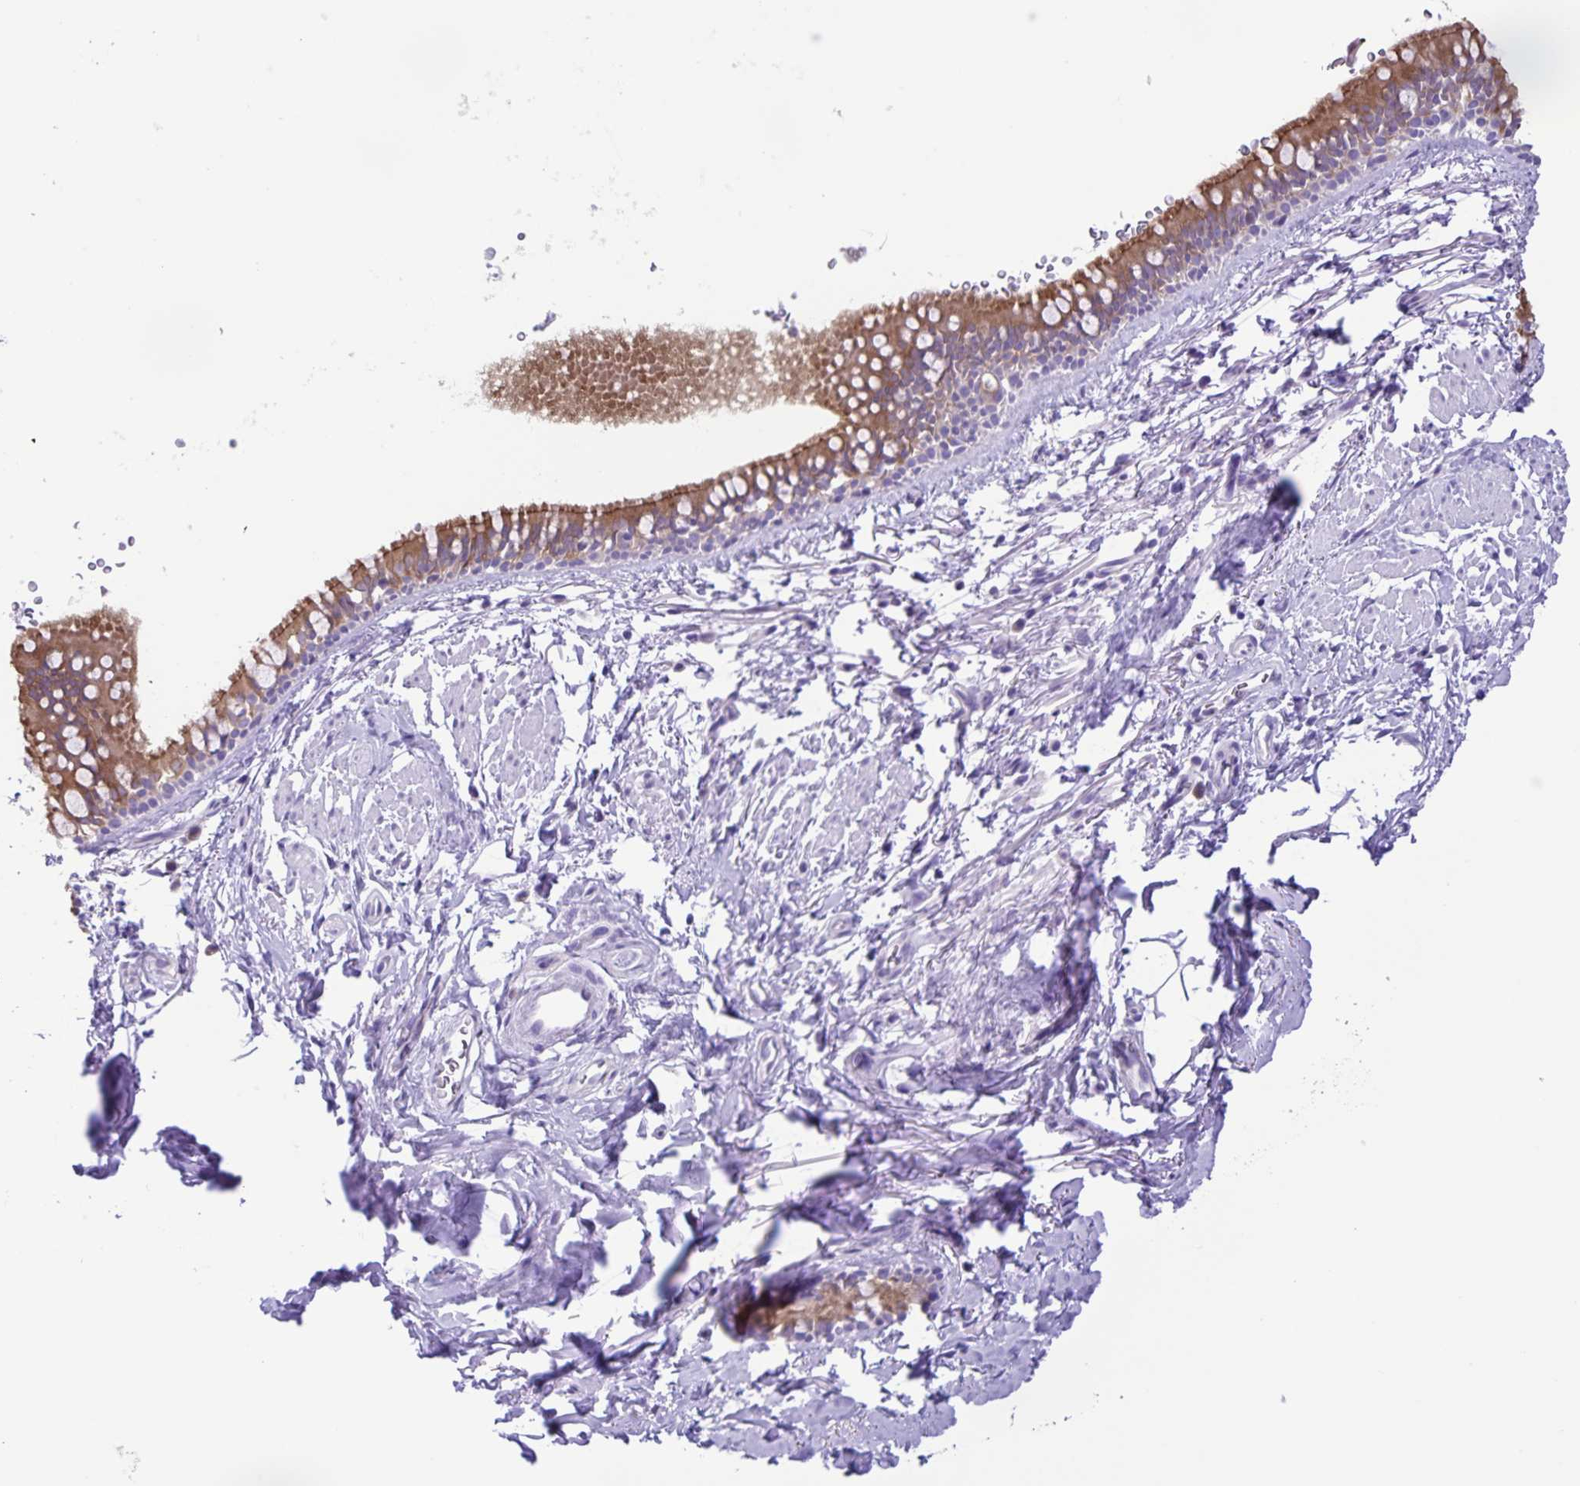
{"staining": {"intensity": "moderate", "quantity": ">75%", "location": "cytoplasmic/membranous"}, "tissue": "bronchus", "cell_type": "Respiratory epithelial cells", "image_type": "normal", "snomed": [{"axis": "morphology", "description": "Normal tissue, NOS"}, {"axis": "topography", "description": "Lymph node"}, {"axis": "topography", "description": "Cartilage tissue"}, {"axis": "topography", "description": "Bronchus"}], "caption": "High-magnification brightfield microscopy of normal bronchus stained with DAB (3,3'-diaminobenzidine) (brown) and counterstained with hematoxylin (blue). respiratory epithelial cells exhibit moderate cytoplasmic/membranous positivity is identified in approximately>75% of cells.", "gene": "CAPSL", "patient": {"sex": "female", "age": 70}}